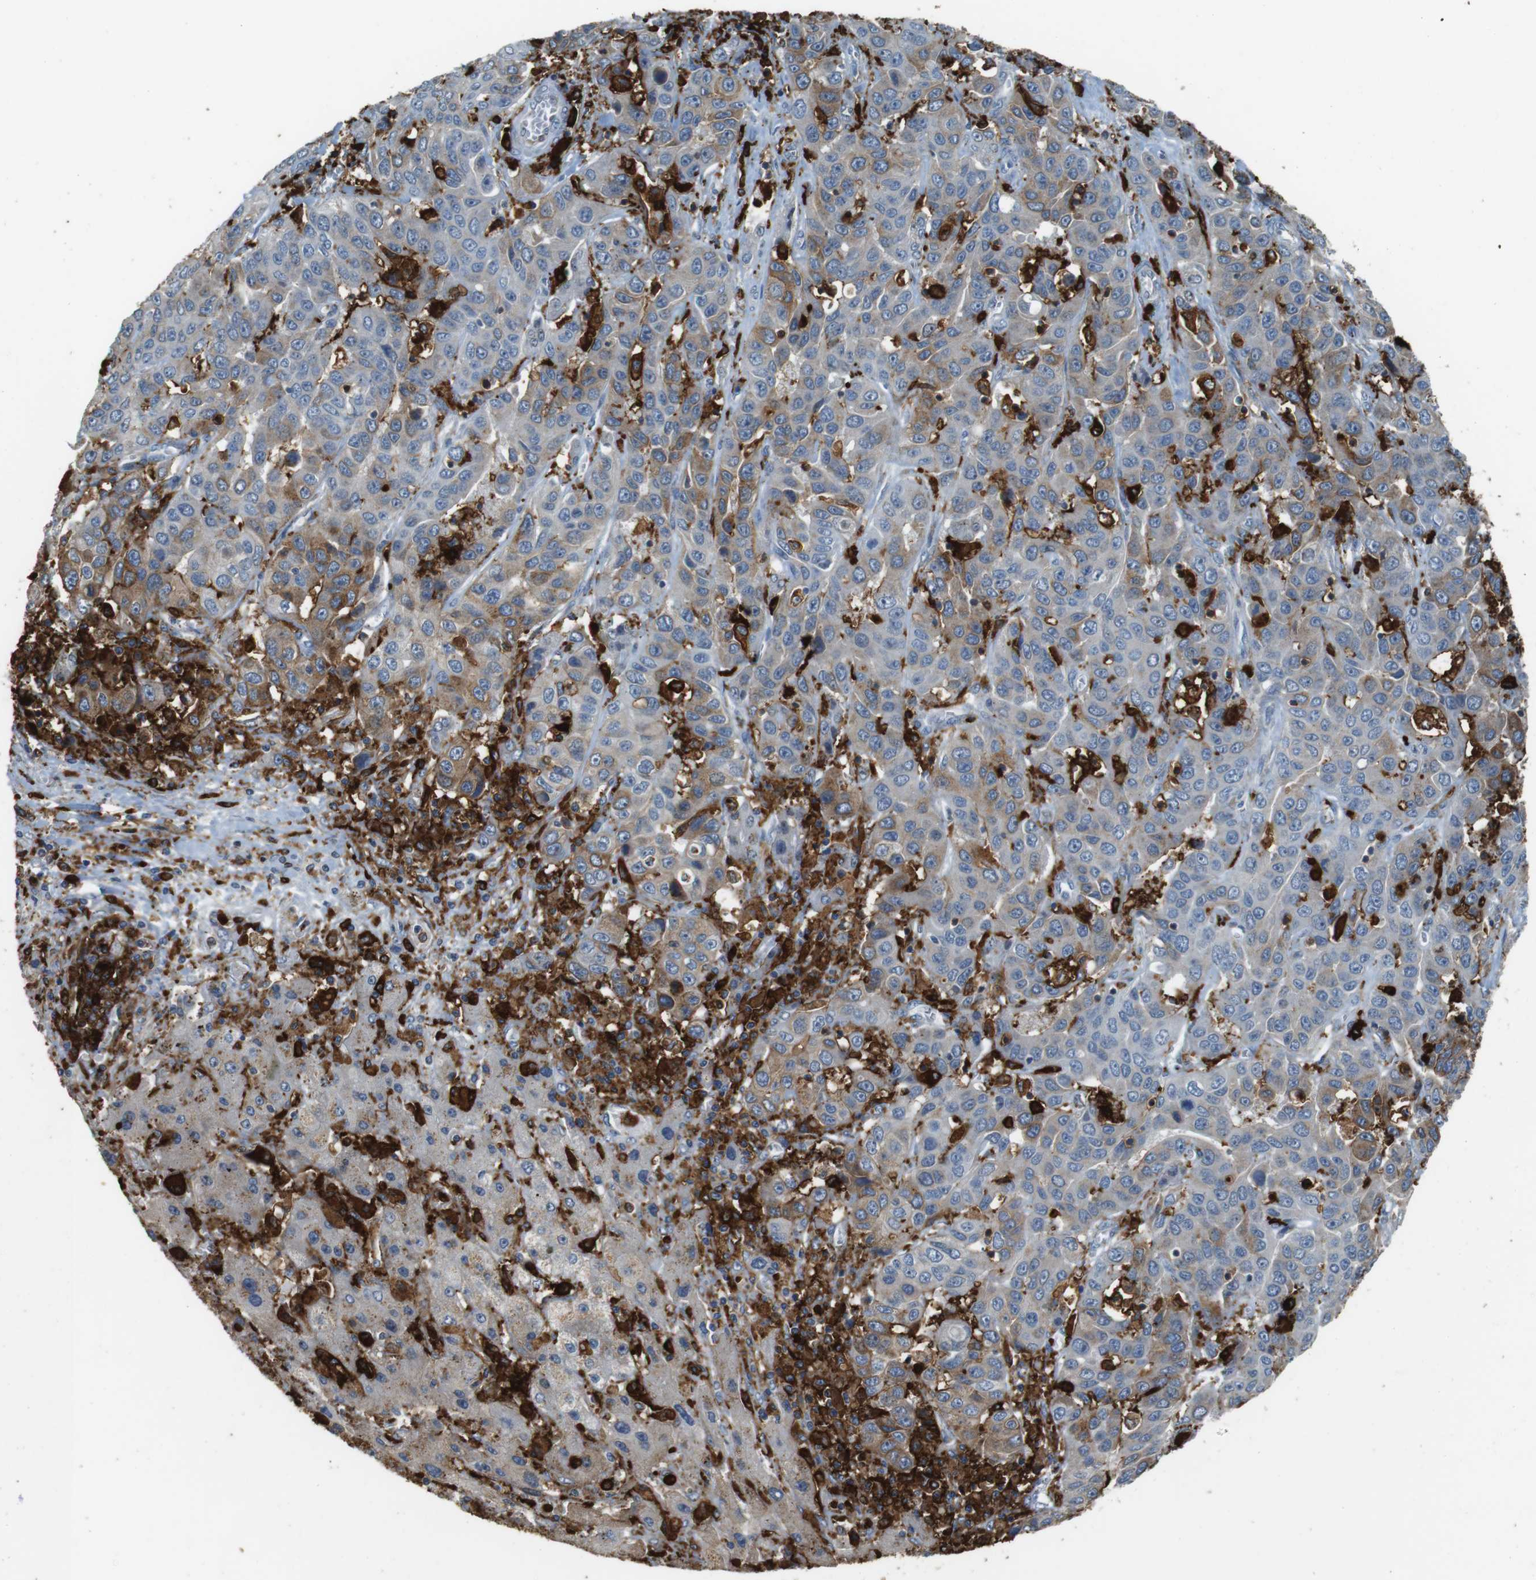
{"staining": {"intensity": "weak", "quantity": "<25%", "location": "cytoplasmic/membranous"}, "tissue": "liver cancer", "cell_type": "Tumor cells", "image_type": "cancer", "snomed": [{"axis": "morphology", "description": "Cholangiocarcinoma"}, {"axis": "topography", "description": "Liver"}], "caption": "The immunohistochemistry (IHC) histopathology image has no significant expression in tumor cells of liver cancer (cholangiocarcinoma) tissue.", "gene": "HLA-DRA", "patient": {"sex": "female", "age": 52}}